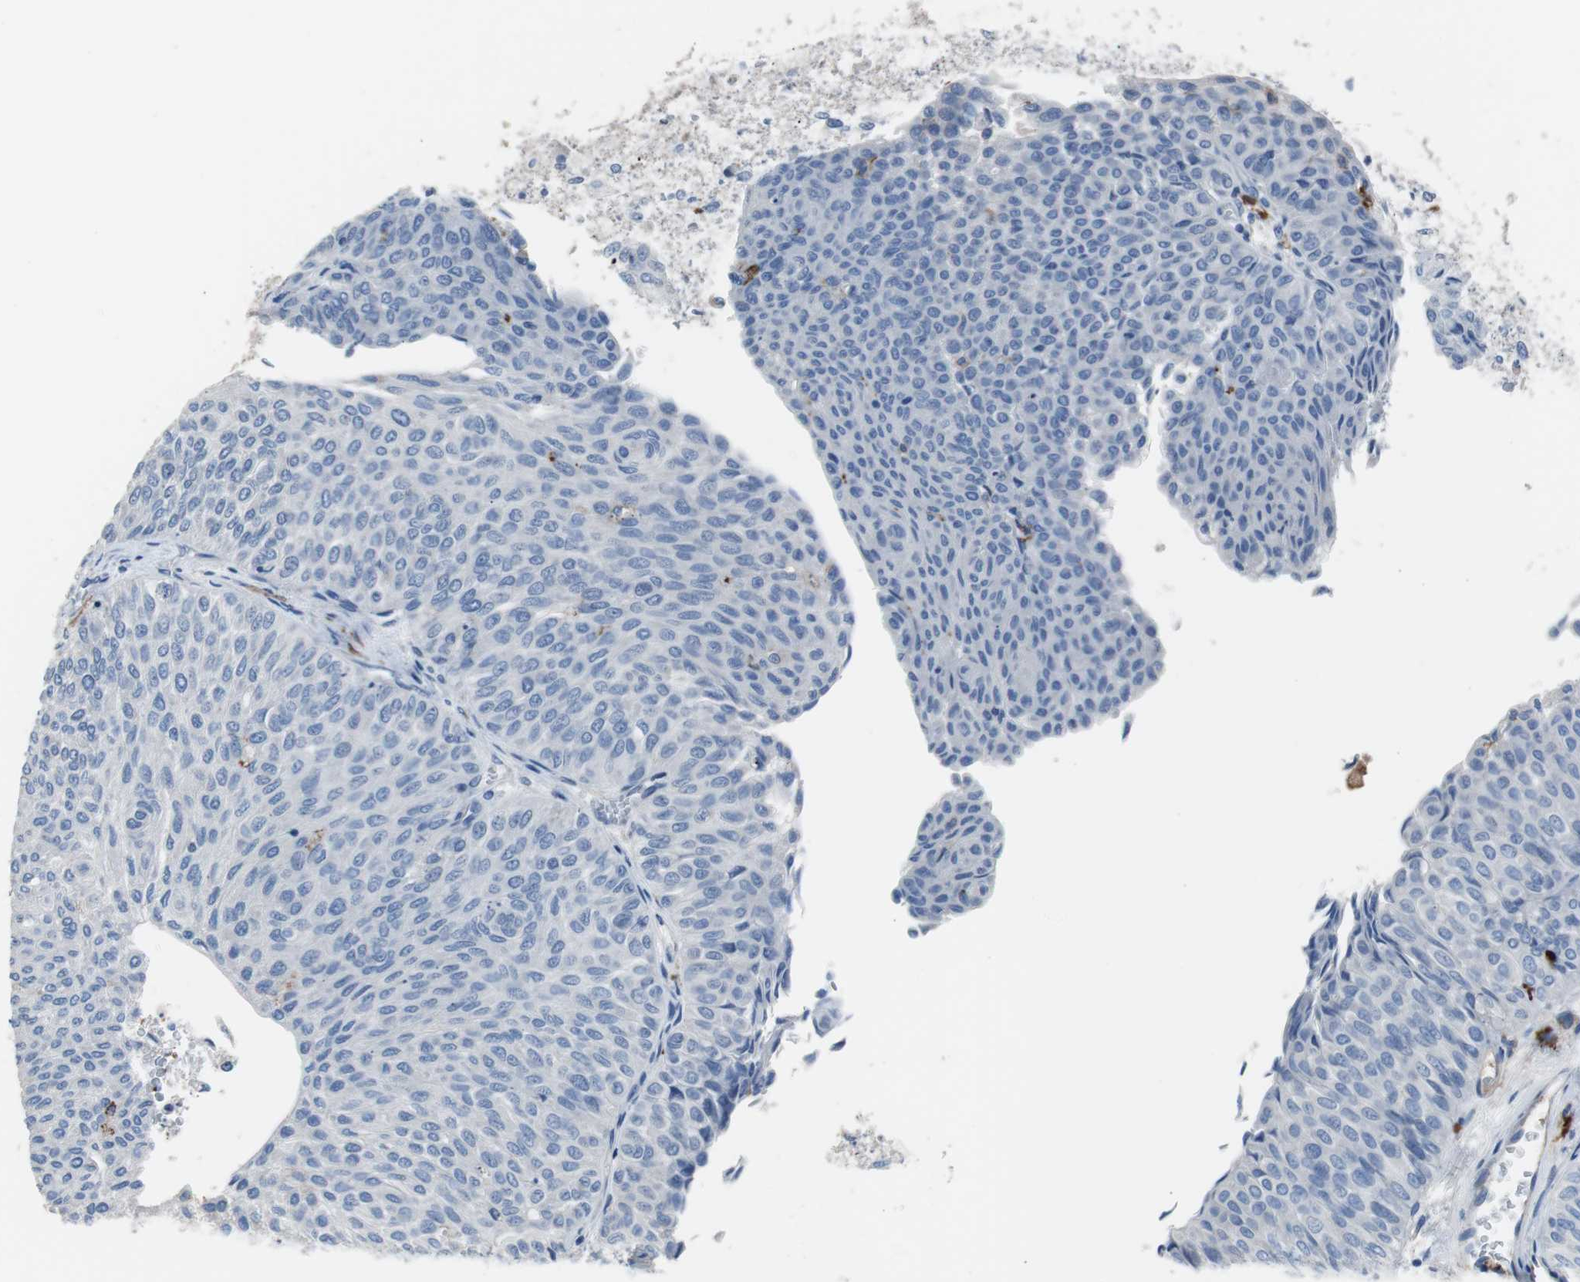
{"staining": {"intensity": "negative", "quantity": "none", "location": "none"}, "tissue": "urothelial cancer", "cell_type": "Tumor cells", "image_type": "cancer", "snomed": [{"axis": "morphology", "description": "Urothelial carcinoma, Low grade"}, {"axis": "topography", "description": "Urinary bladder"}], "caption": "The image demonstrates no significant expression in tumor cells of urothelial cancer.", "gene": "FCGR2B", "patient": {"sex": "male", "age": 78}}